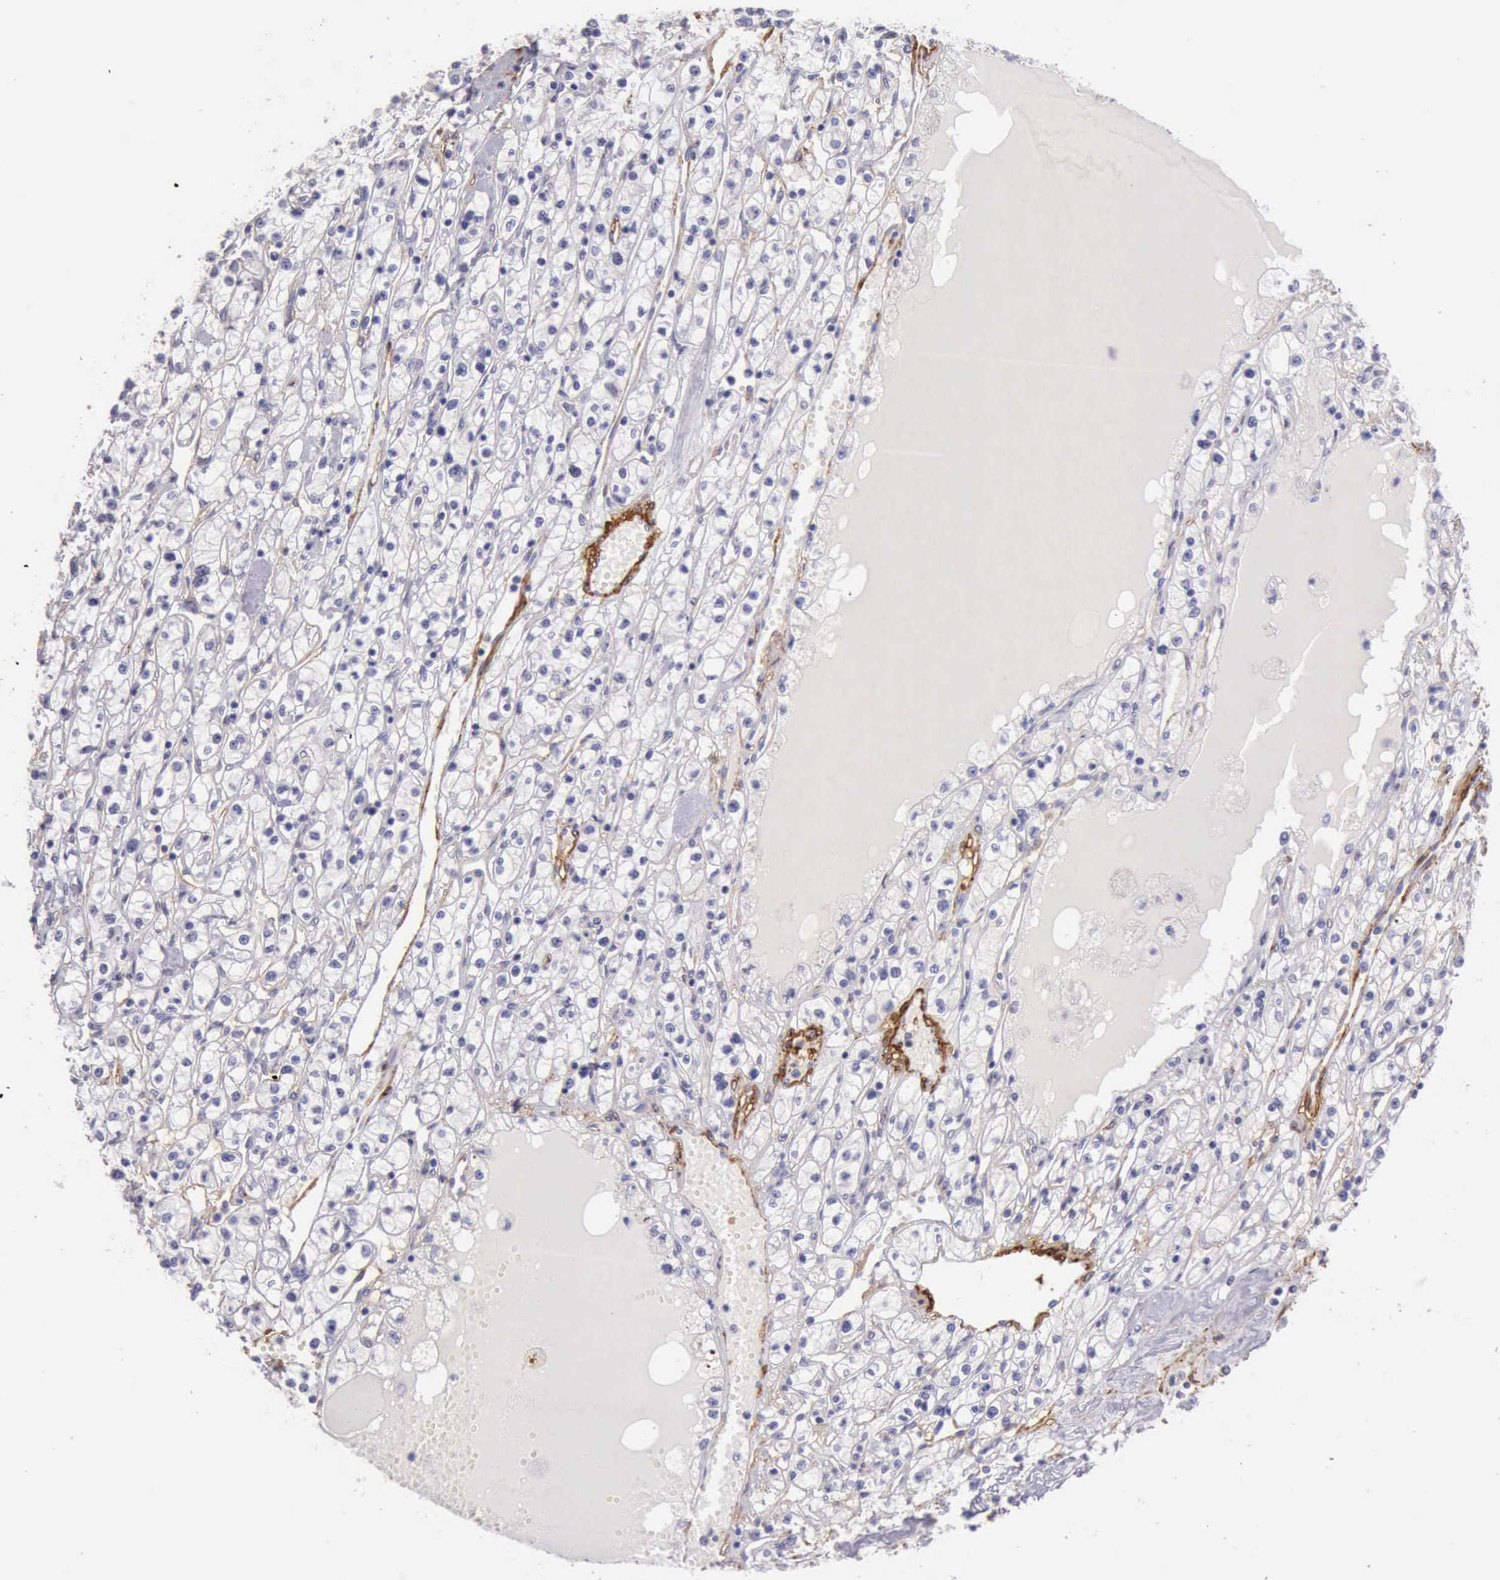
{"staining": {"intensity": "negative", "quantity": "none", "location": "none"}, "tissue": "renal cancer", "cell_type": "Tumor cells", "image_type": "cancer", "snomed": [{"axis": "morphology", "description": "Adenocarcinoma, NOS"}, {"axis": "topography", "description": "Kidney"}], "caption": "A micrograph of human renal adenocarcinoma is negative for staining in tumor cells.", "gene": "AOC3", "patient": {"sex": "male", "age": 56}}